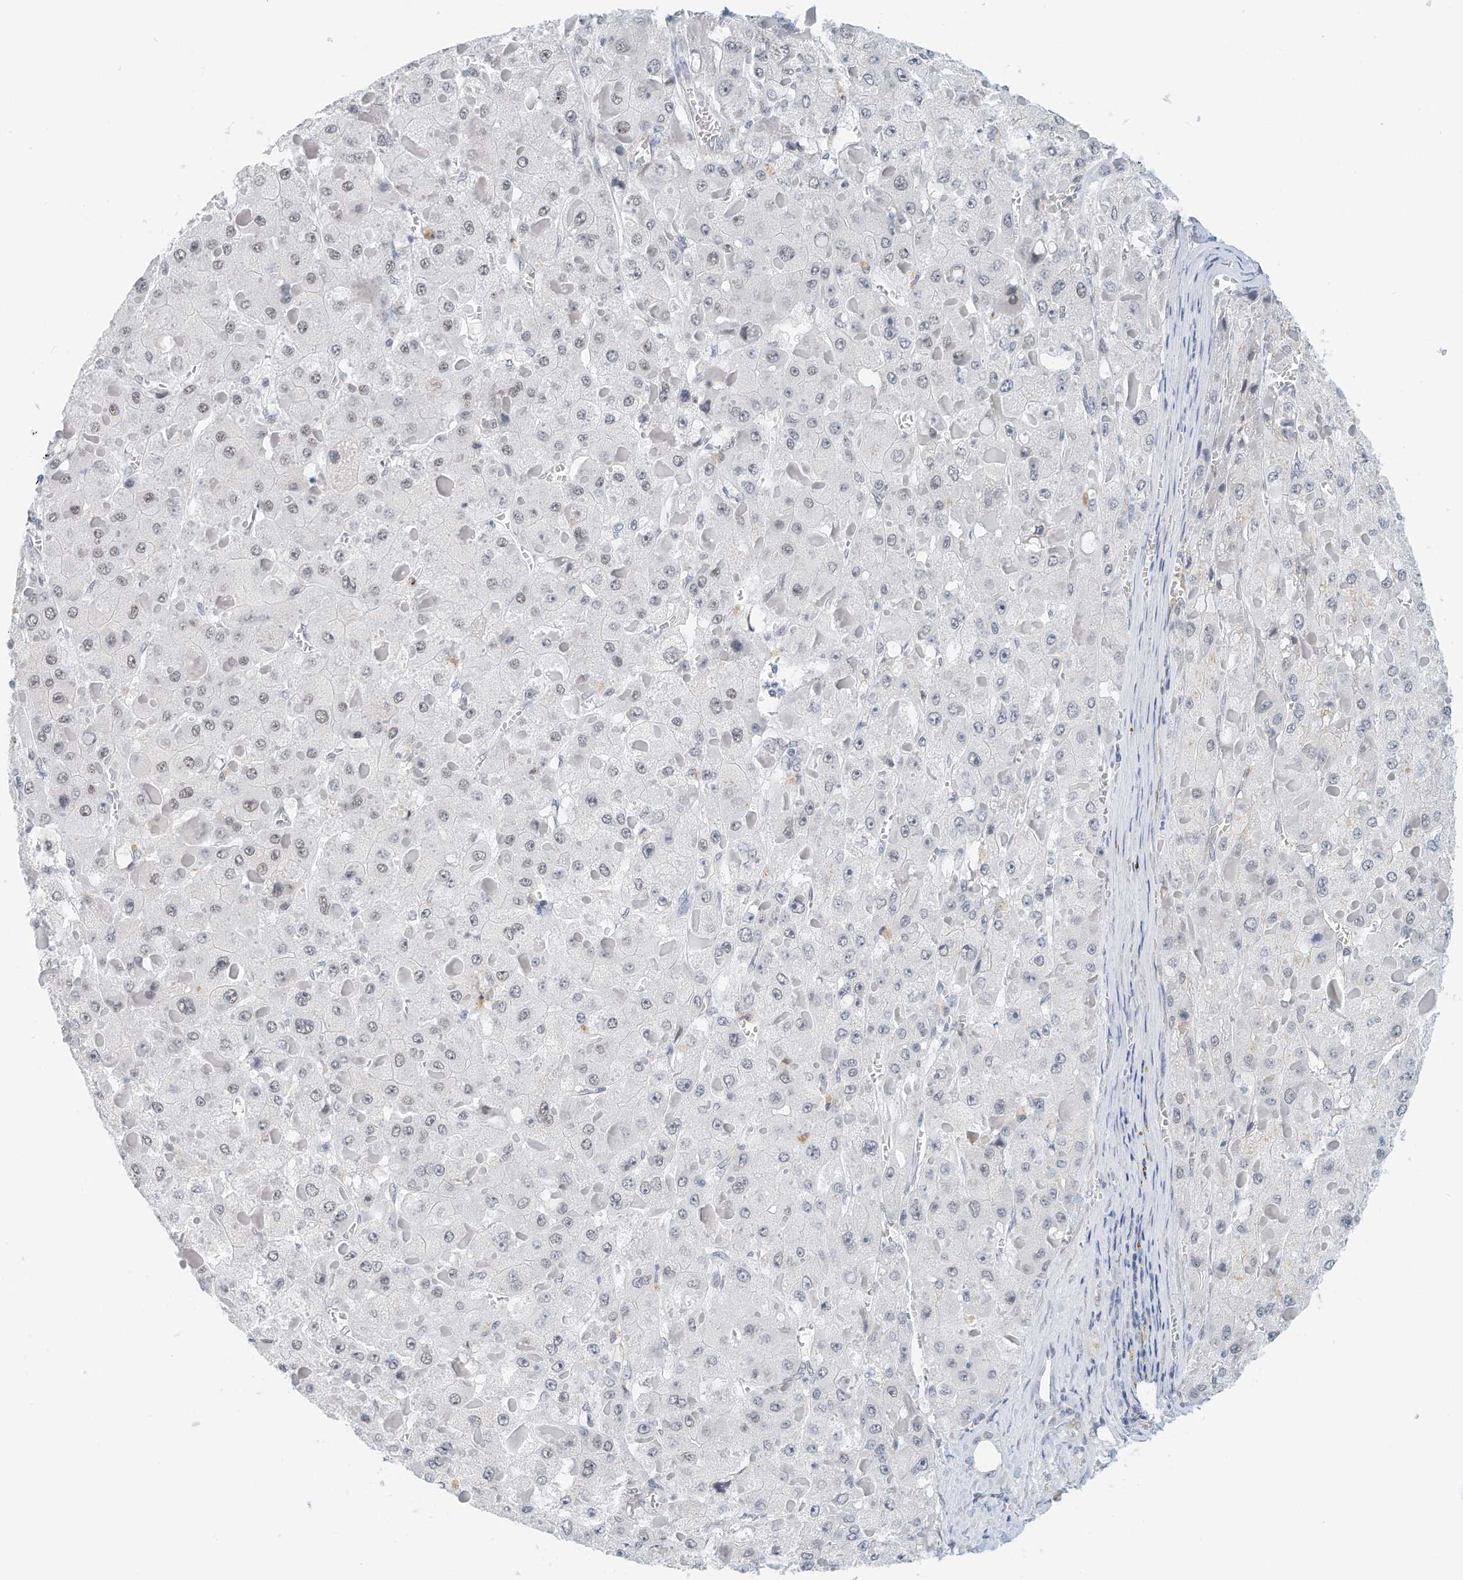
{"staining": {"intensity": "negative", "quantity": "none", "location": "none"}, "tissue": "liver cancer", "cell_type": "Tumor cells", "image_type": "cancer", "snomed": [{"axis": "morphology", "description": "Carcinoma, Hepatocellular, NOS"}, {"axis": "topography", "description": "Liver"}], "caption": "There is no significant positivity in tumor cells of hepatocellular carcinoma (liver).", "gene": "ARHGAP28", "patient": {"sex": "female", "age": 73}}